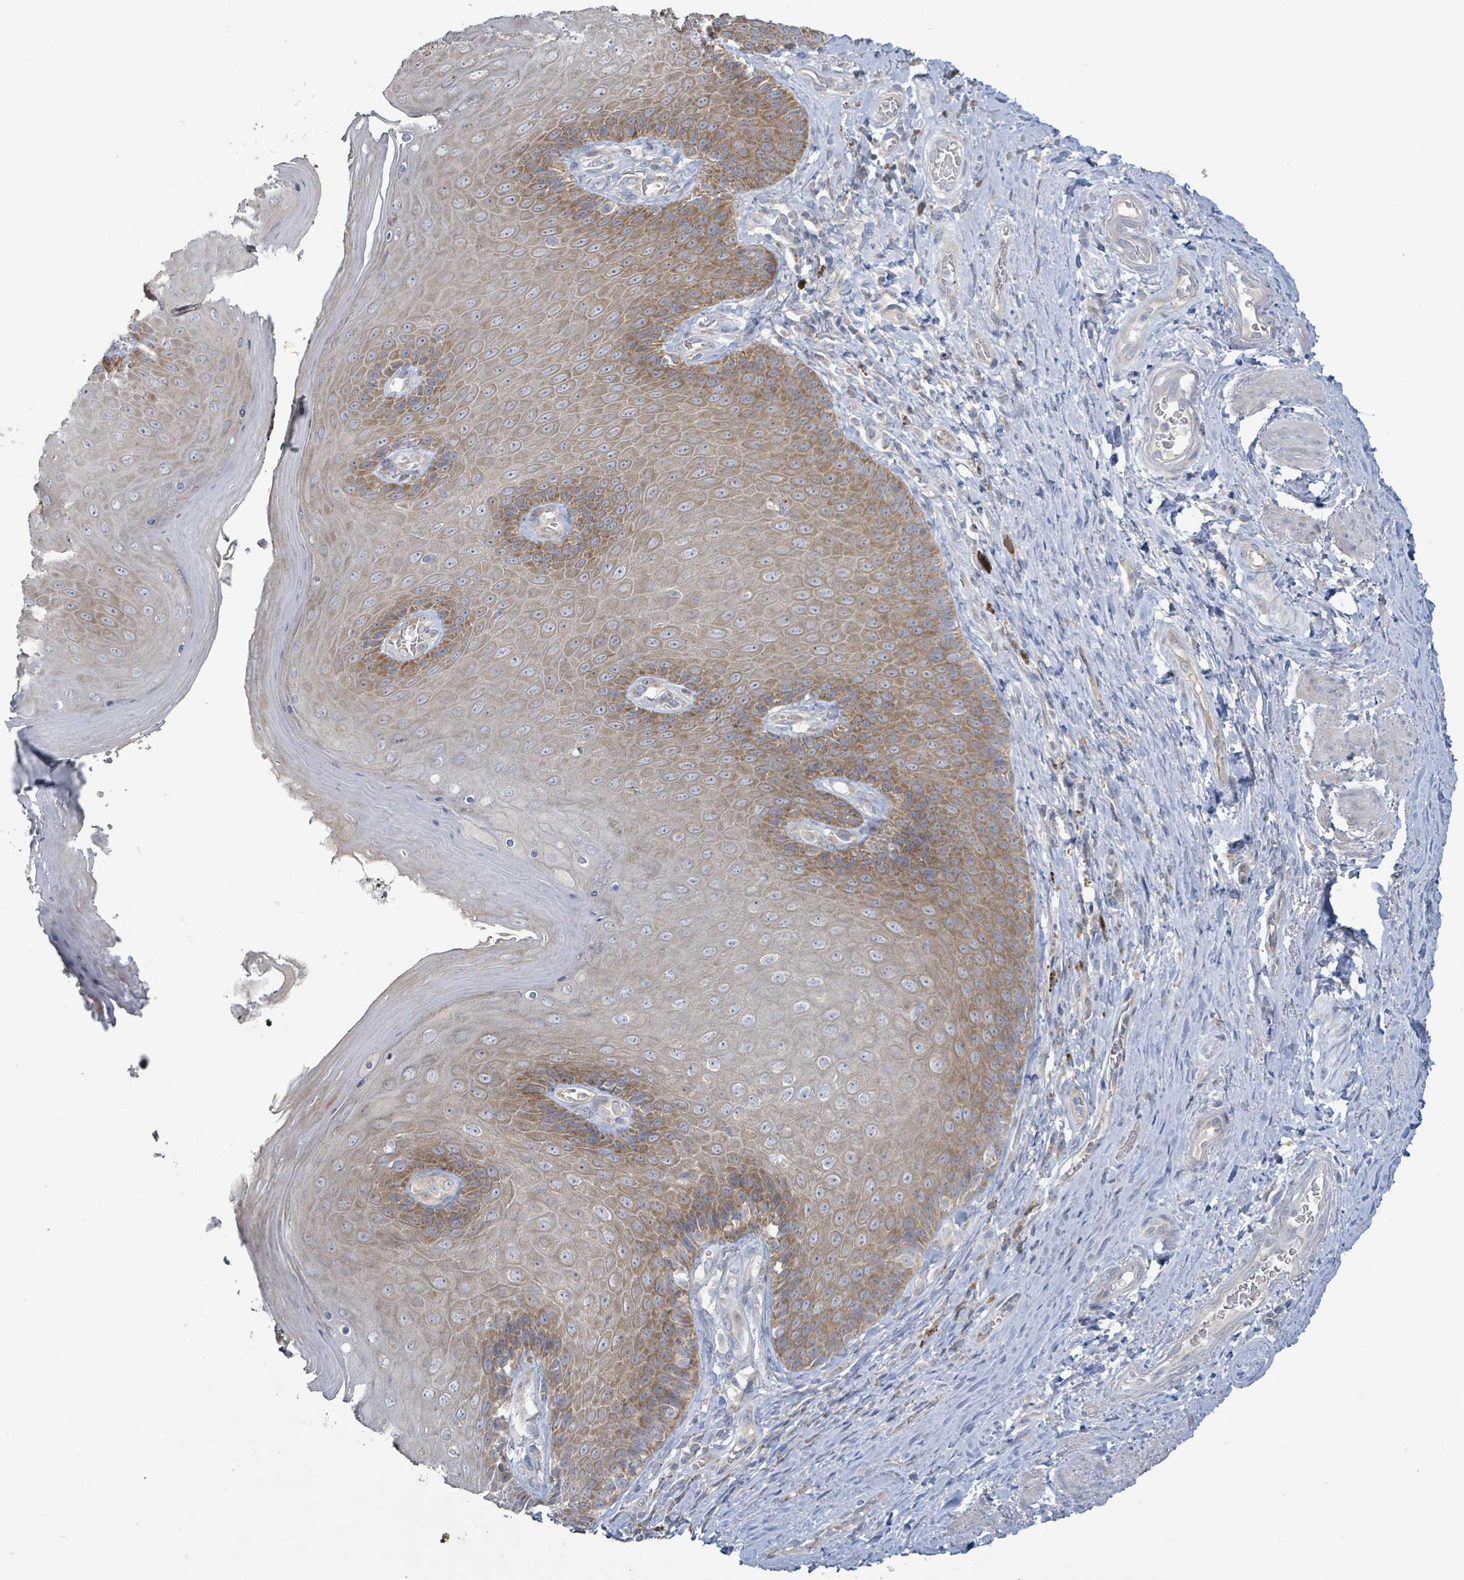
{"staining": {"intensity": "moderate", "quantity": "25%-75%", "location": "cytoplasmic/membranous"}, "tissue": "skin", "cell_type": "Epidermal cells", "image_type": "normal", "snomed": [{"axis": "morphology", "description": "Normal tissue, NOS"}, {"axis": "topography", "description": "Anal"}, {"axis": "topography", "description": "Peripheral nerve tissue"}], "caption": "This is a micrograph of immunohistochemistry staining of unremarkable skin, which shows moderate expression in the cytoplasmic/membranous of epidermal cells.", "gene": "RPL32", "patient": {"sex": "male", "age": 53}}